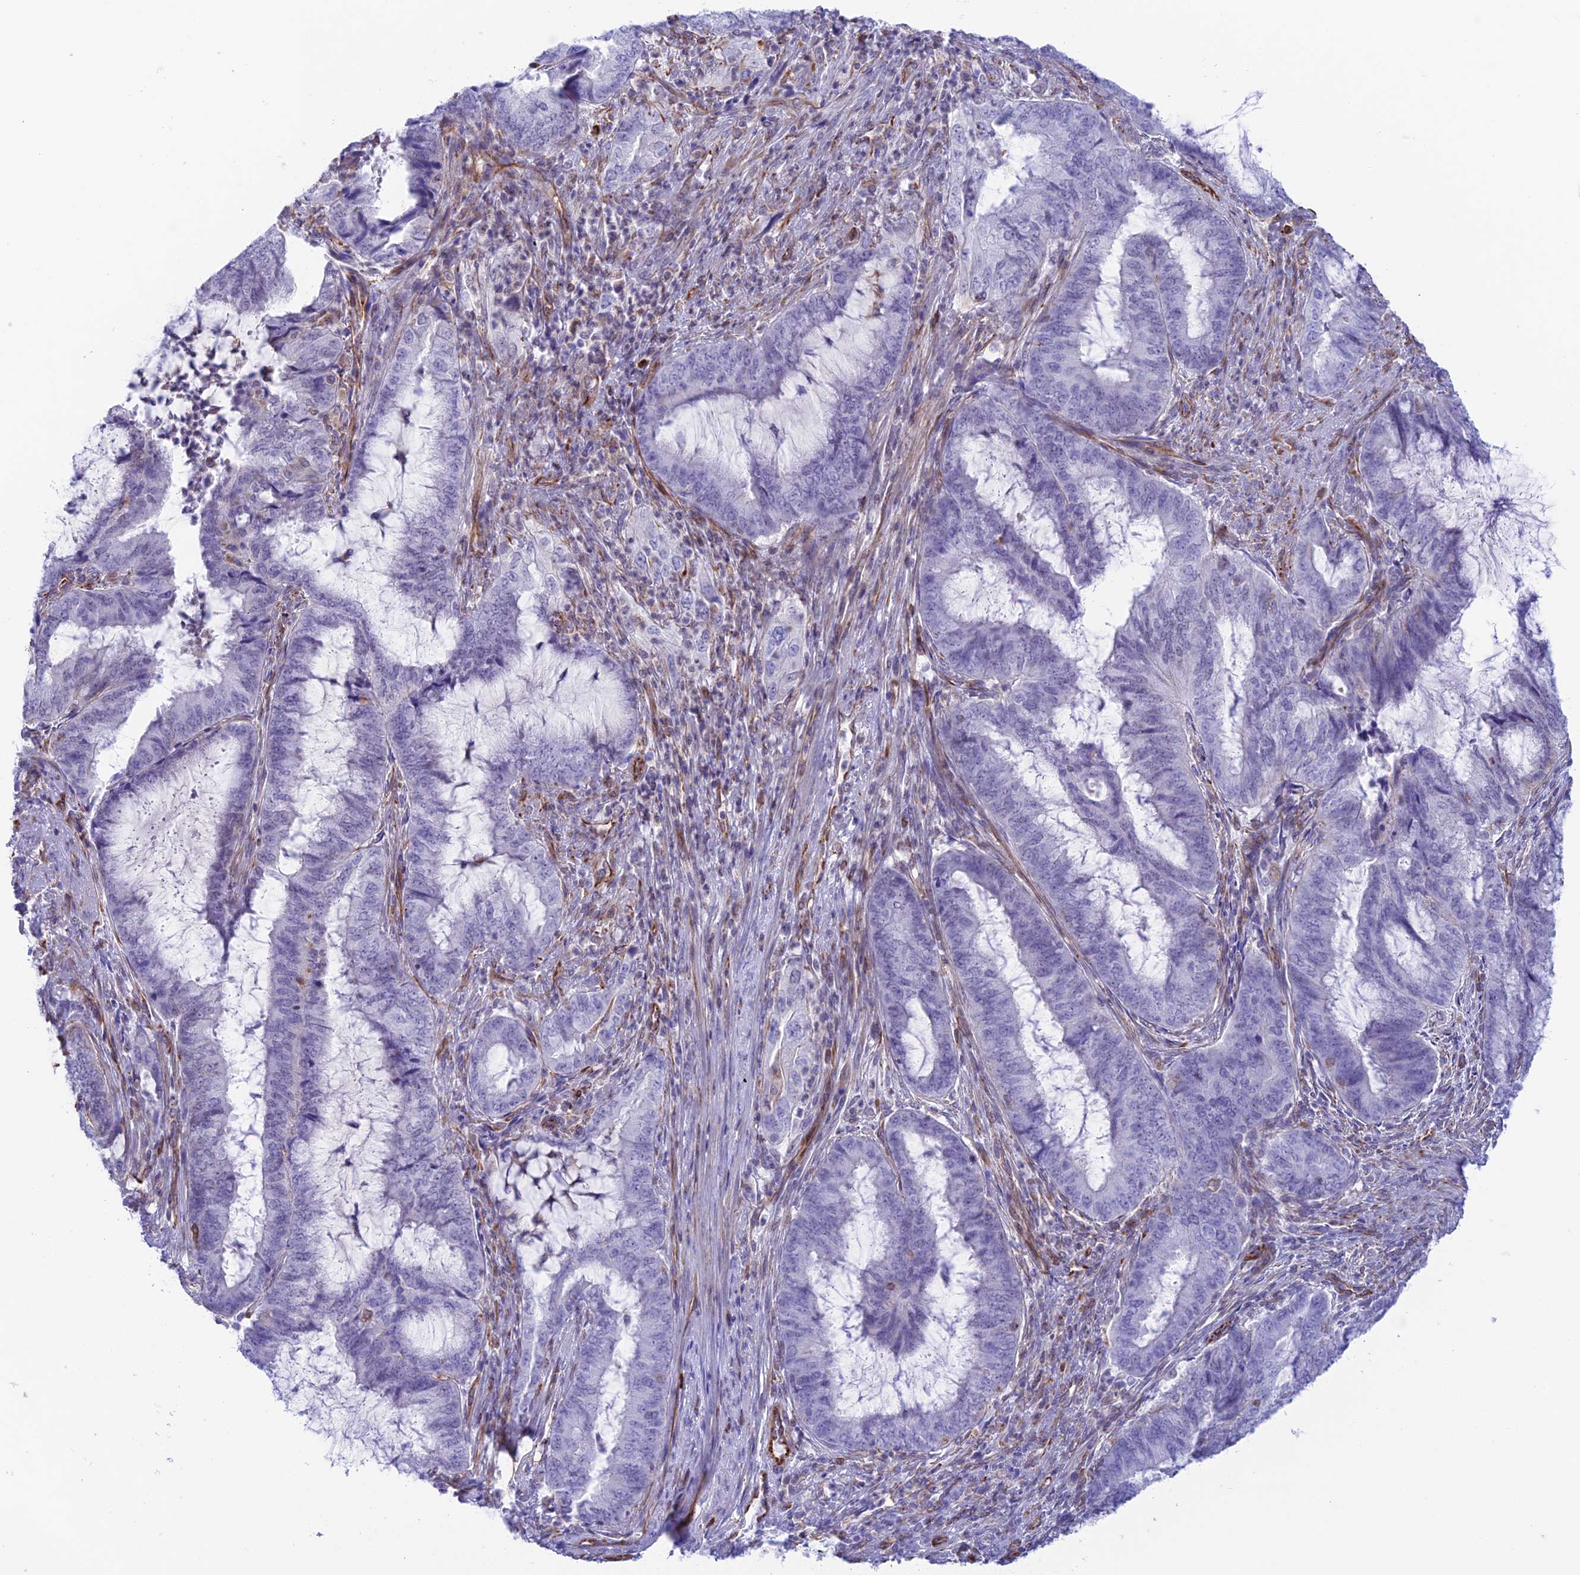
{"staining": {"intensity": "weak", "quantity": "<25%", "location": "nuclear"}, "tissue": "endometrial cancer", "cell_type": "Tumor cells", "image_type": "cancer", "snomed": [{"axis": "morphology", "description": "Adenocarcinoma, NOS"}, {"axis": "topography", "description": "Endometrium"}], "caption": "The histopathology image displays no staining of tumor cells in adenocarcinoma (endometrial).", "gene": "ZNF652", "patient": {"sex": "female", "age": 51}}